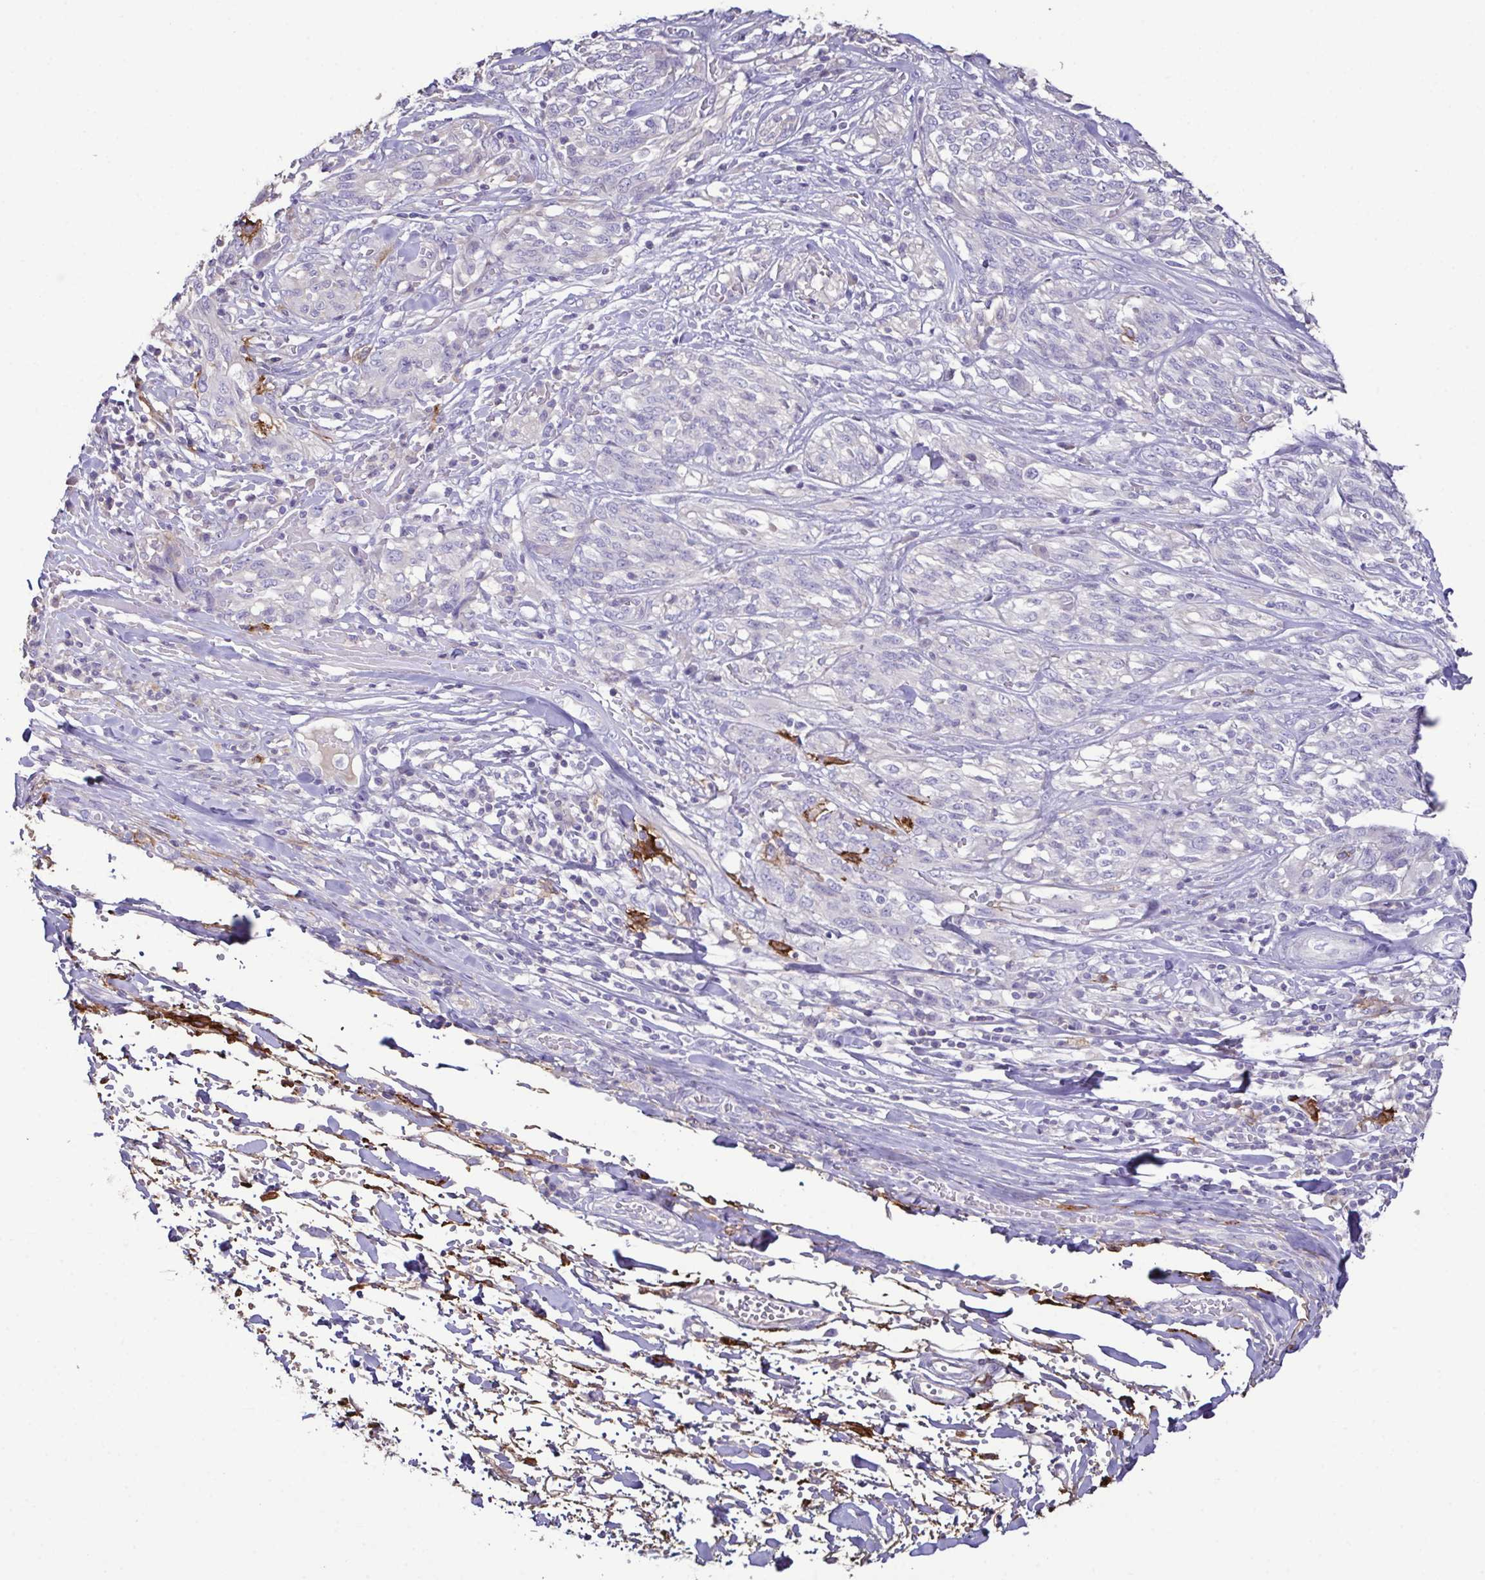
{"staining": {"intensity": "negative", "quantity": "none", "location": "none"}, "tissue": "melanoma", "cell_type": "Tumor cells", "image_type": "cancer", "snomed": [{"axis": "morphology", "description": "Malignant melanoma, NOS"}, {"axis": "topography", "description": "Skin"}], "caption": "Micrograph shows no significant protein staining in tumor cells of melanoma. (DAB immunohistochemistry (IHC) visualized using brightfield microscopy, high magnification).", "gene": "MARCO", "patient": {"sex": "female", "age": 91}}